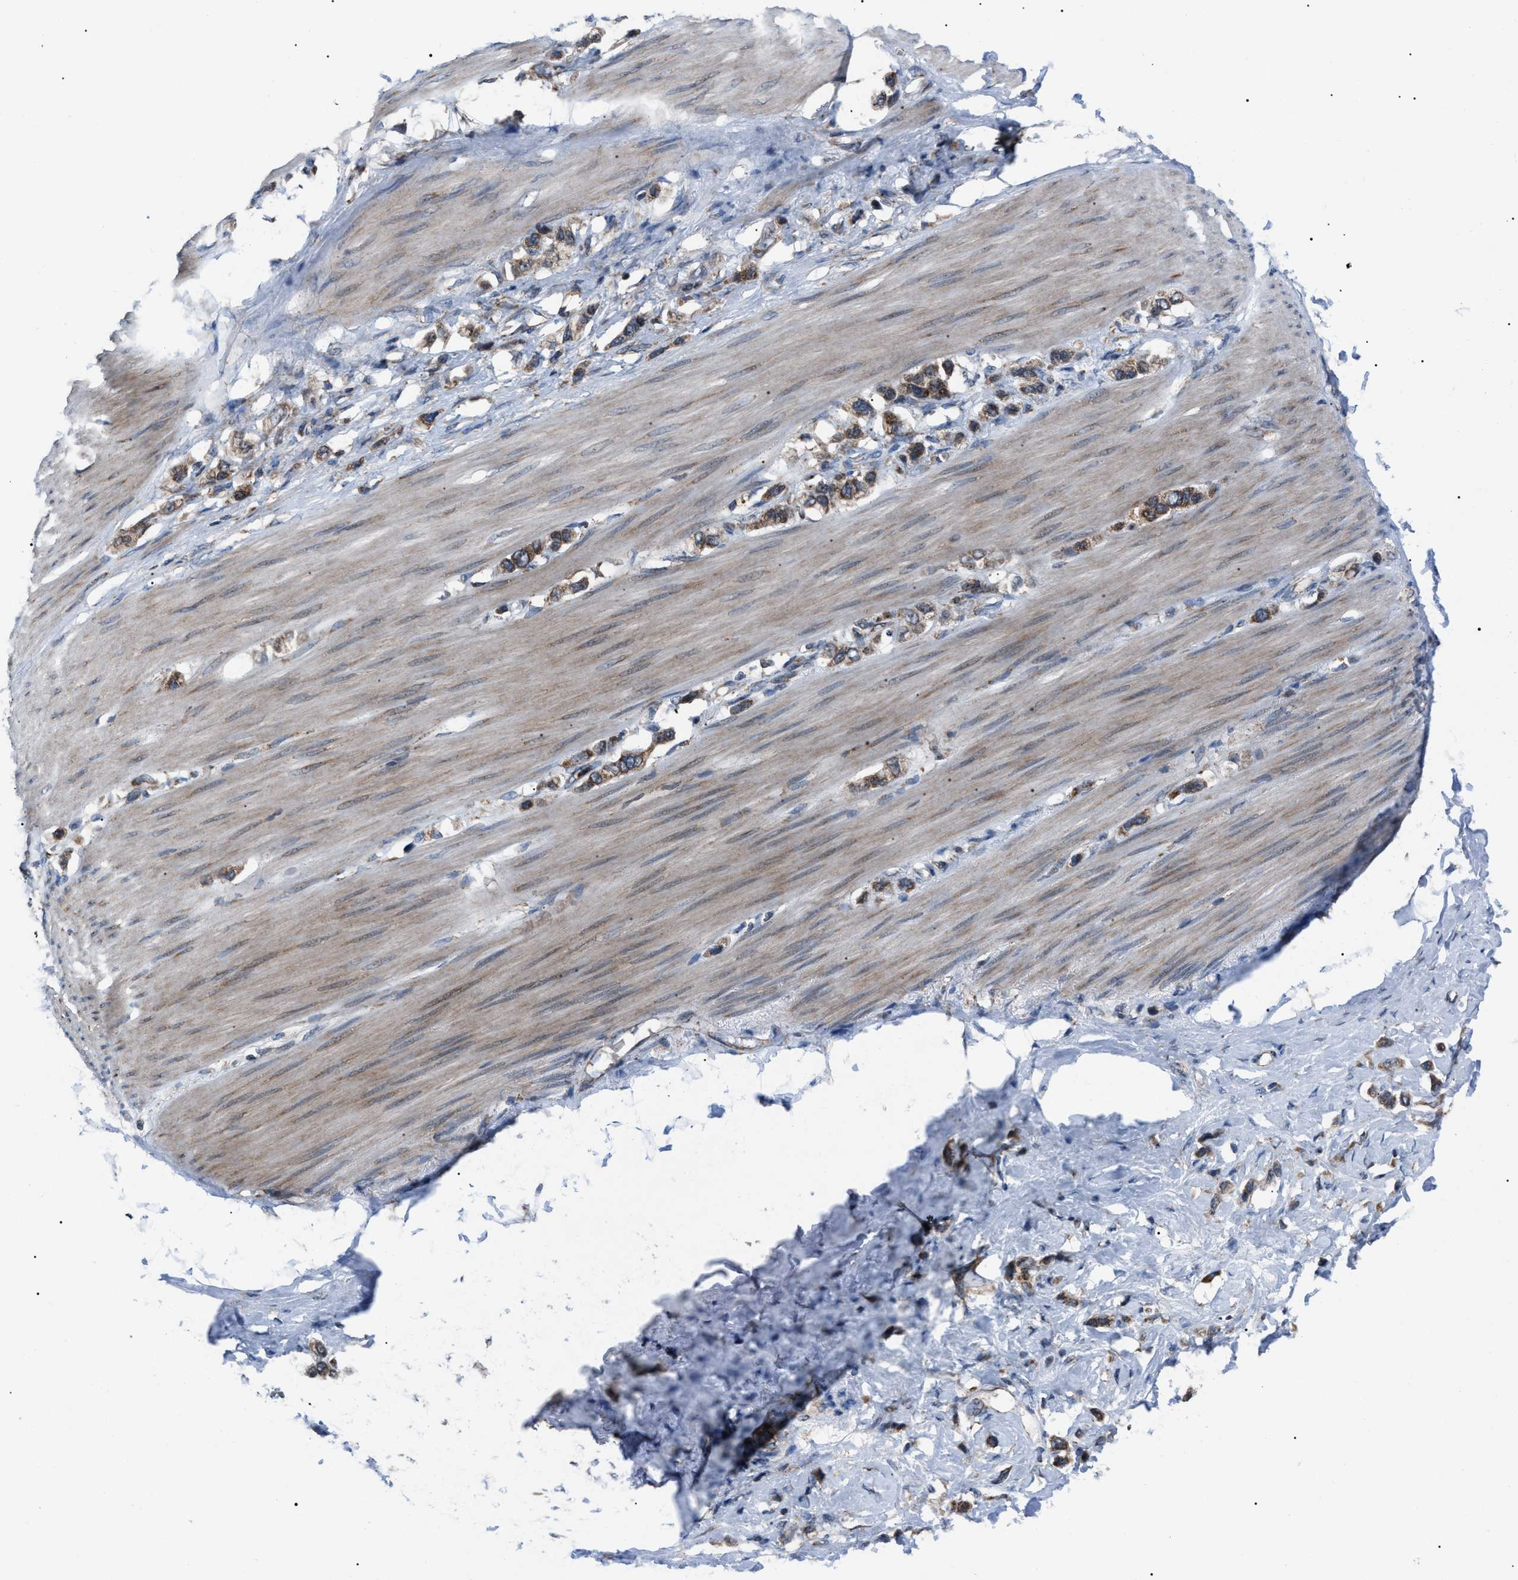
{"staining": {"intensity": "moderate", "quantity": ">75%", "location": "cytoplasmic/membranous"}, "tissue": "stomach cancer", "cell_type": "Tumor cells", "image_type": "cancer", "snomed": [{"axis": "morphology", "description": "Adenocarcinoma, NOS"}, {"axis": "topography", "description": "Stomach"}], "caption": "Immunohistochemistry photomicrograph of neoplastic tissue: stomach adenocarcinoma stained using IHC shows medium levels of moderate protein expression localized specifically in the cytoplasmic/membranous of tumor cells, appearing as a cytoplasmic/membranous brown color.", "gene": "AGO2", "patient": {"sex": "female", "age": 65}}